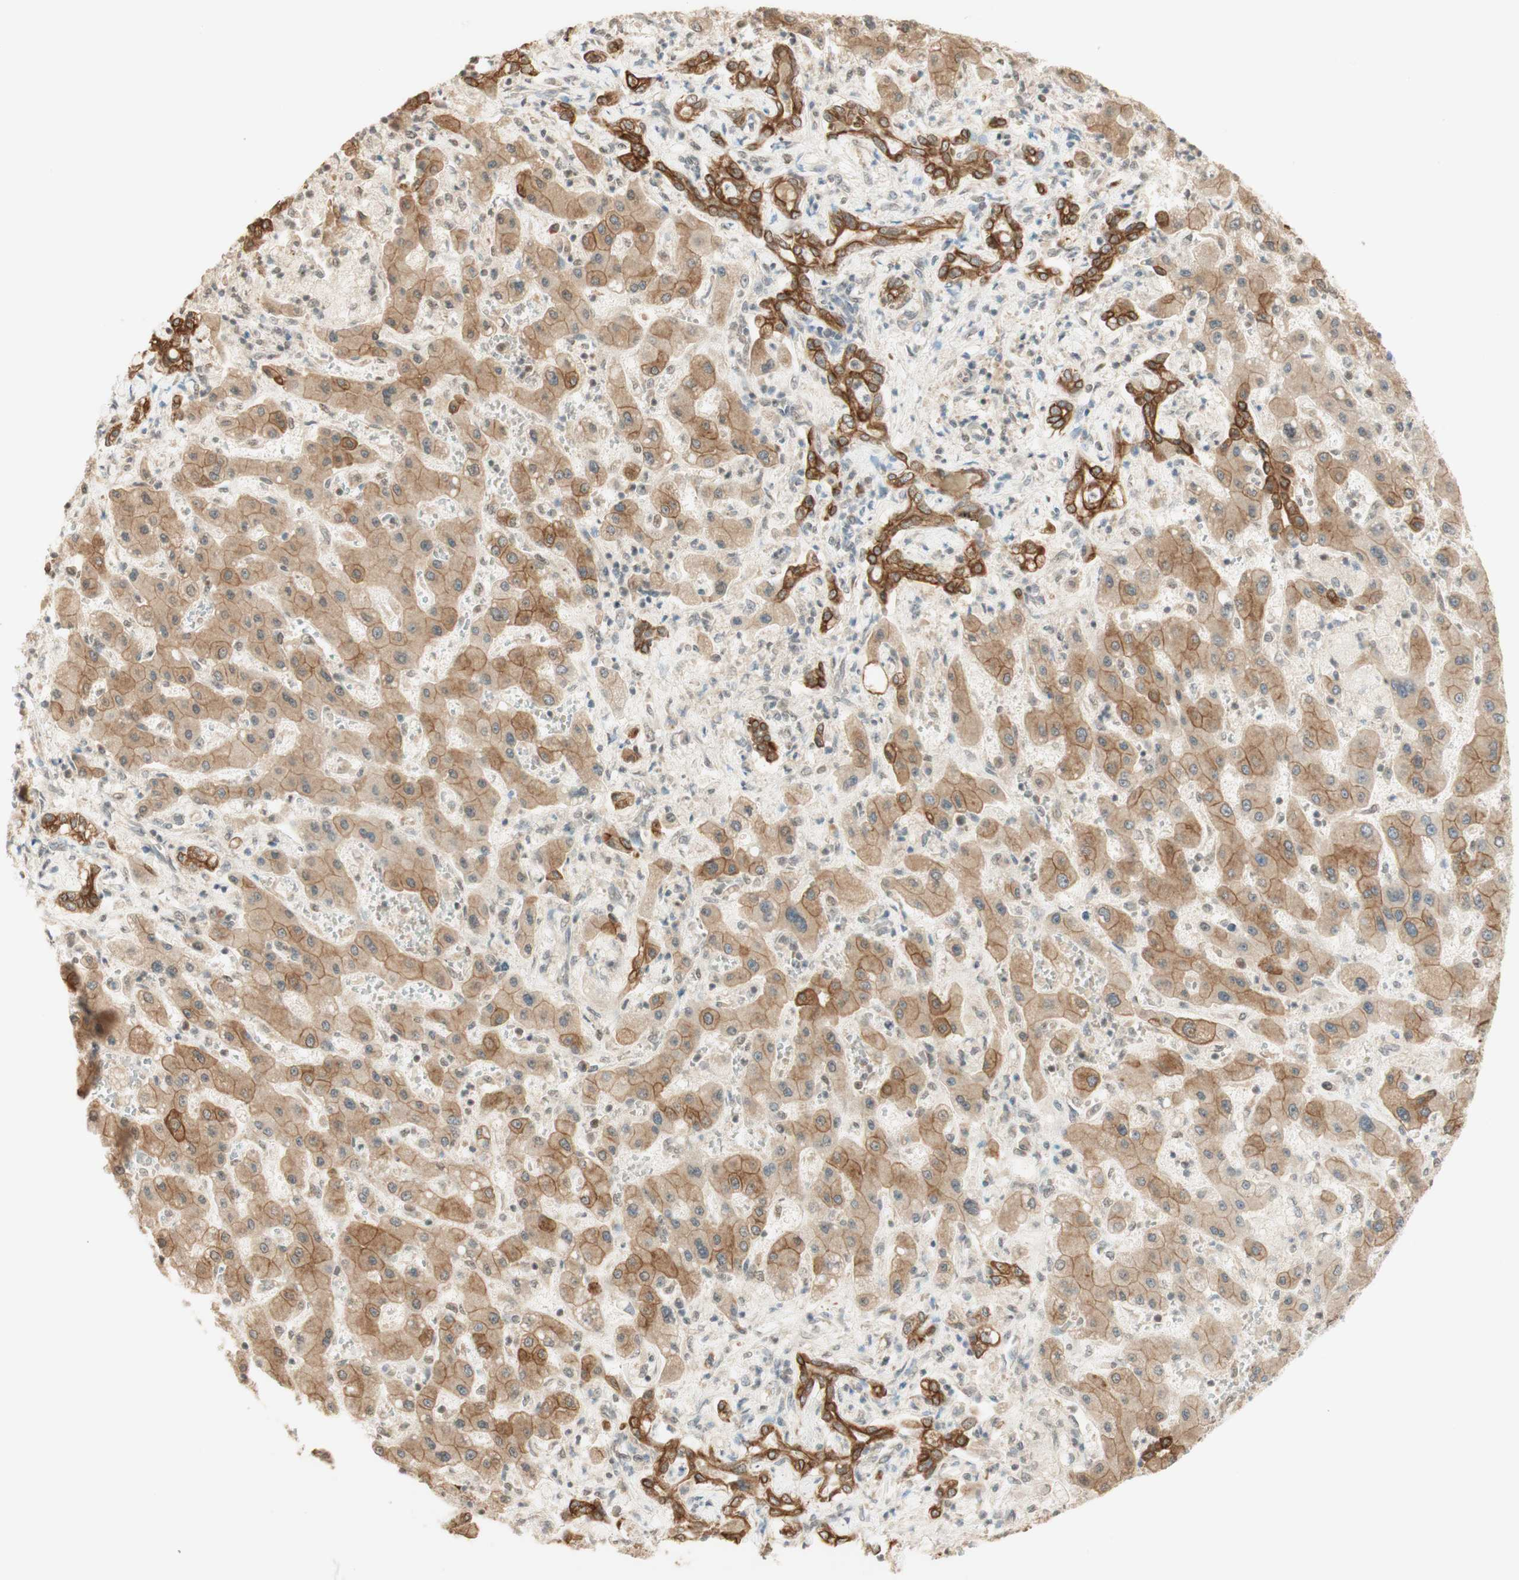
{"staining": {"intensity": "moderate", "quantity": ">75%", "location": "cytoplasmic/membranous"}, "tissue": "liver cancer", "cell_type": "Tumor cells", "image_type": "cancer", "snomed": [{"axis": "morphology", "description": "Cholangiocarcinoma"}, {"axis": "topography", "description": "Liver"}], "caption": "Liver cancer (cholangiocarcinoma) stained with DAB (3,3'-diaminobenzidine) immunohistochemistry (IHC) demonstrates medium levels of moderate cytoplasmic/membranous positivity in approximately >75% of tumor cells.", "gene": "SPINT2", "patient": {"sex": "male", "age": 50}}